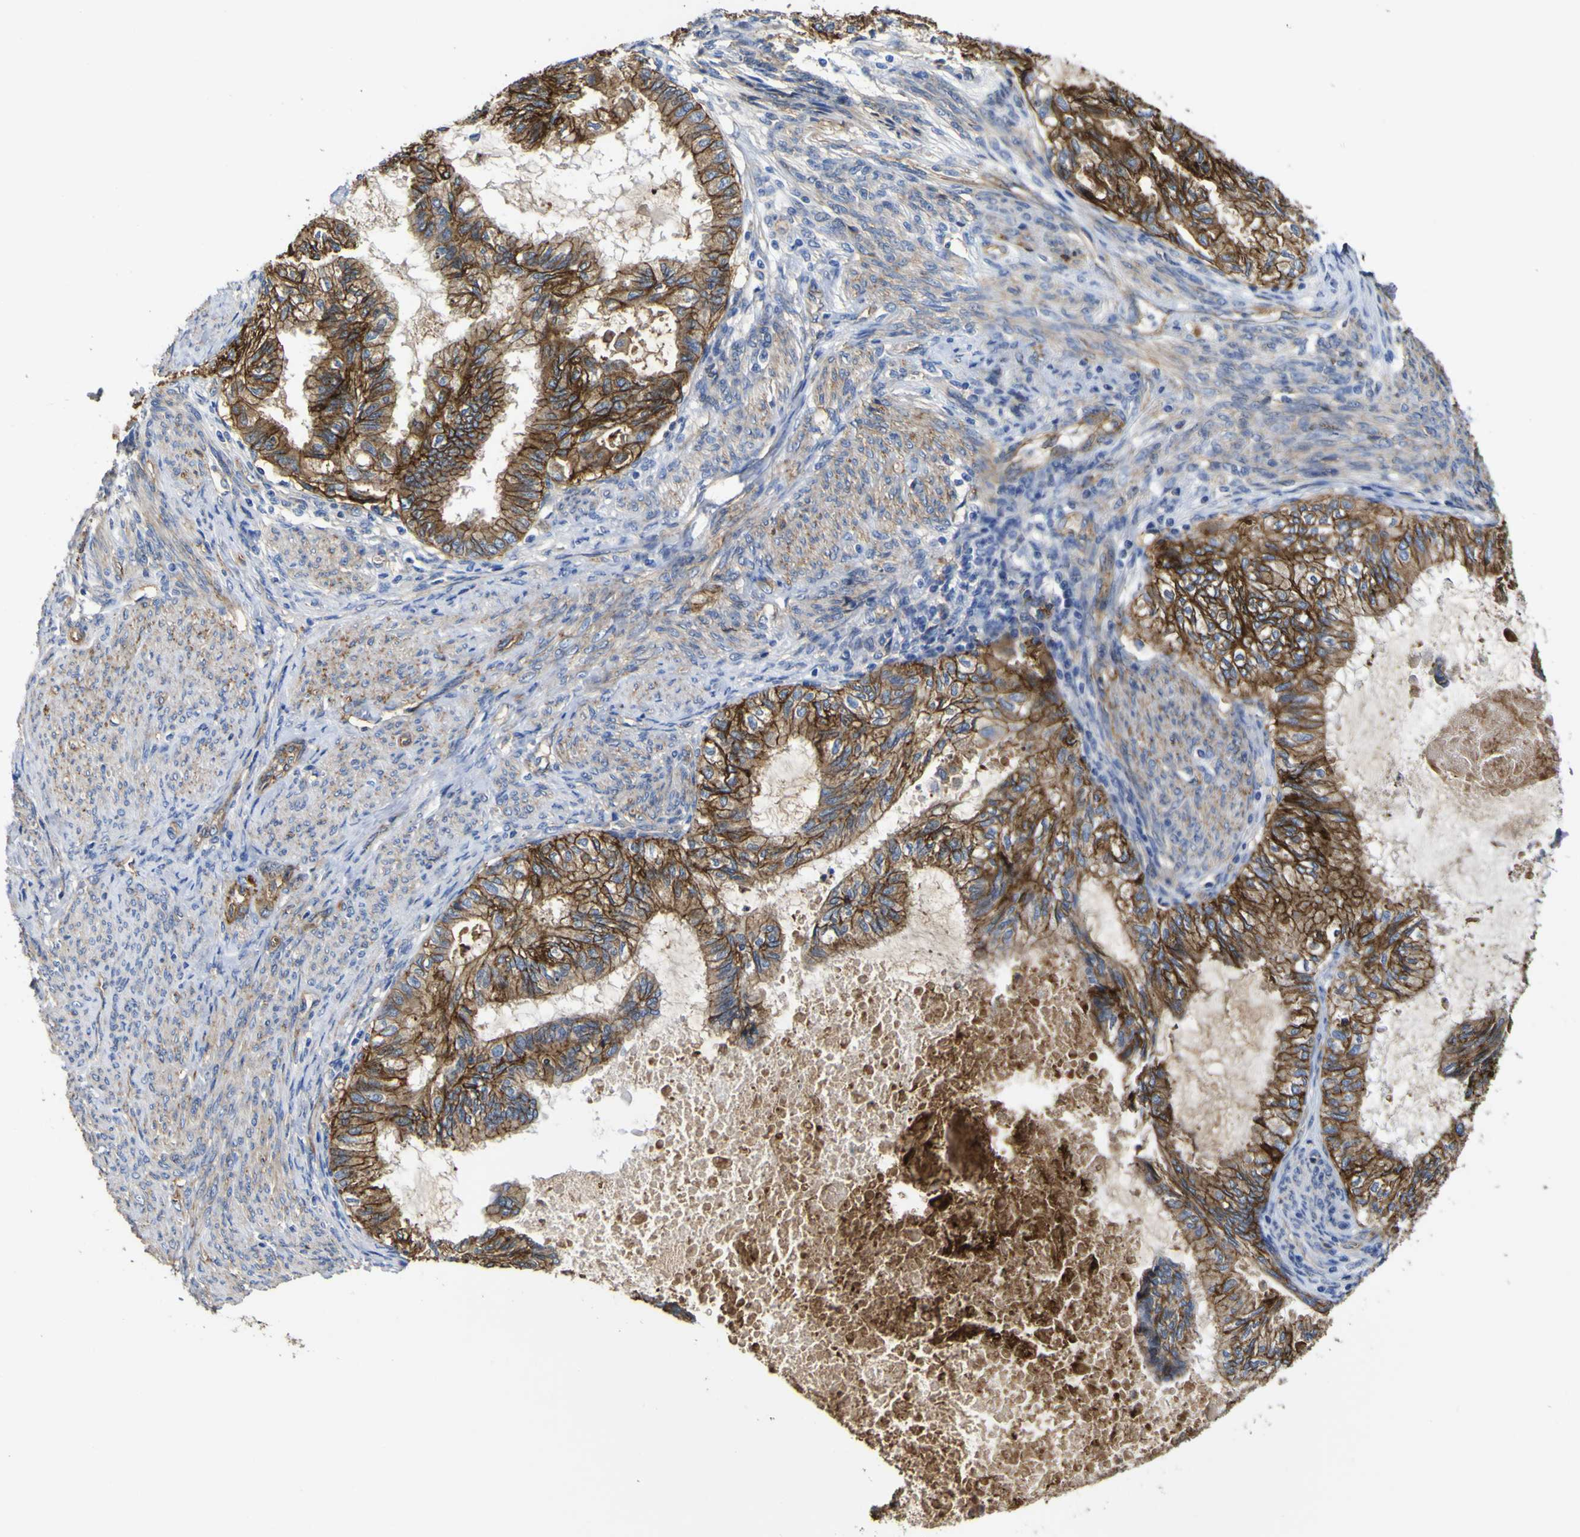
{"staining": {"intensity": "moderate", "quantity": ">75%", "location": "cytoplasmic/membranous"}, "tissue": "cervical cancer", "cell_type": "Tumor cells", "image_type": "cancer", "snomed": [{"axis": "morphology", "description": "Normal tissue, NOS"}, {"axis": "morphology", "description": "Adenocarcinoma, NOS"}, {"axis": "topography", "description": "Cervix"}, {"axis": "topography", "description": "Endometrium"}], "caption": "High-magnification brightfield microscopy of adenocarcinoma (cervical) stained with DAB (3,3'-diaminobenzidine) (brown) and counterstained with hematoxylin (blue). tumor cells exhibit moderate cytoplasmic/membranous staining is identified in about>75% of cells. The staining was performed using DAB to visualize the protein expression in brown, while the nuclei were stained in blue with hematoxylin (Magnification: 20x).", "gene": "CD151", "patient": {"sex": "female", "age": 86}}